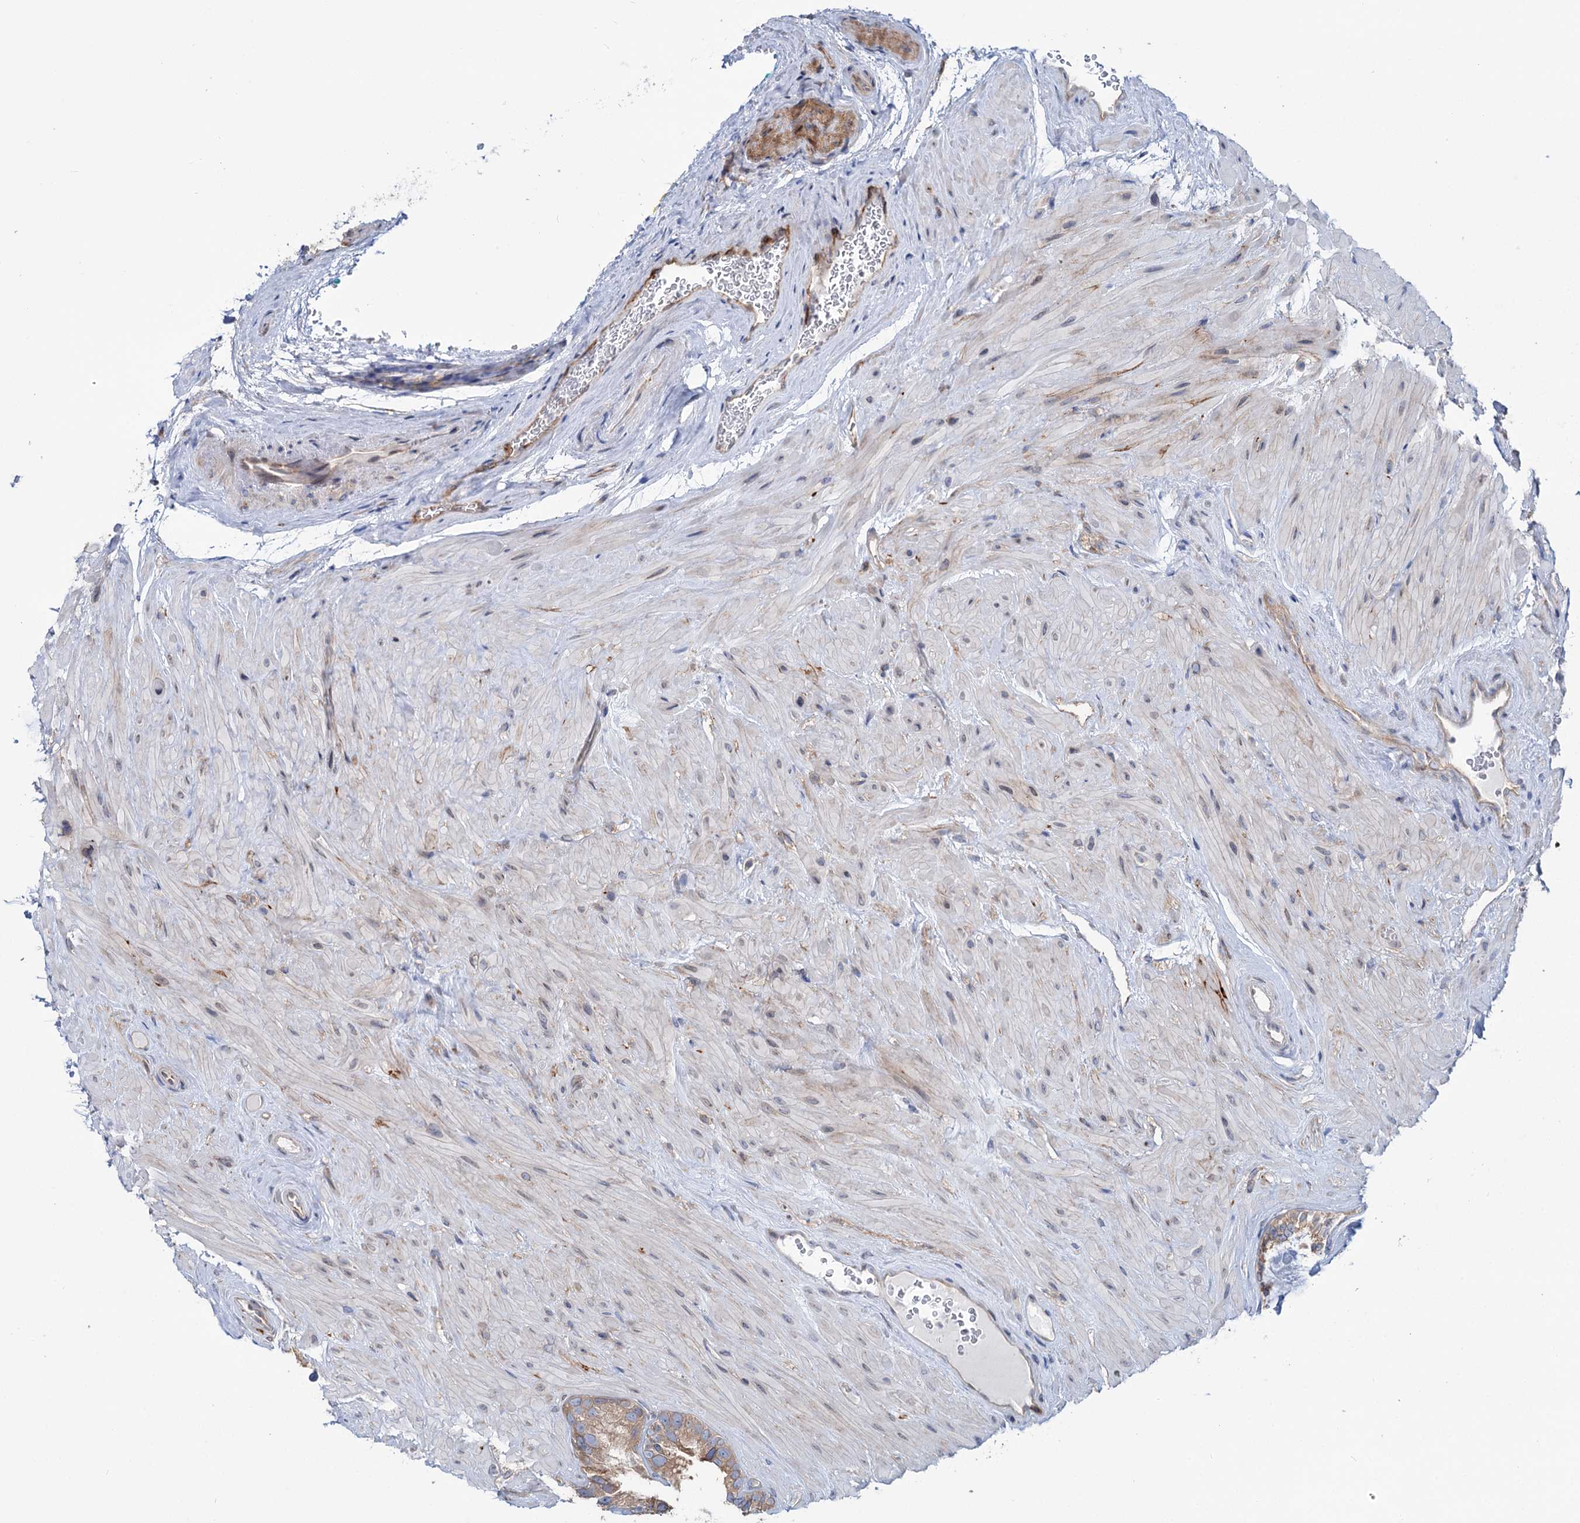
{"staining": {"intensity": "moderate", "quantity": ">75%", "location": "cytoplasmic/membranous"}, "tissue": "seminal vesicle", "cell_type": "Glandular cells", "image_type": "normal", "snomed": [{"axis": "morphology", "description": "Normal tissue, NOS"}, {"axis": "topography", "description": "Seminal veicle"}, {"axis": "topography", "description": "Peripheral nerve tissue"}], "caption": "Protein analysis of unremarkable seminal vesicle reveals moderate cytoplasmic/membranous positivity in approximately >75% of glandular cells. The staining was performed using DAB, with brown indicating positive protein expression. Nuclei are stained blue with hematoxylin.", "gene": "PTDSS2", "patient": {"sex": "male", "age": 67}}